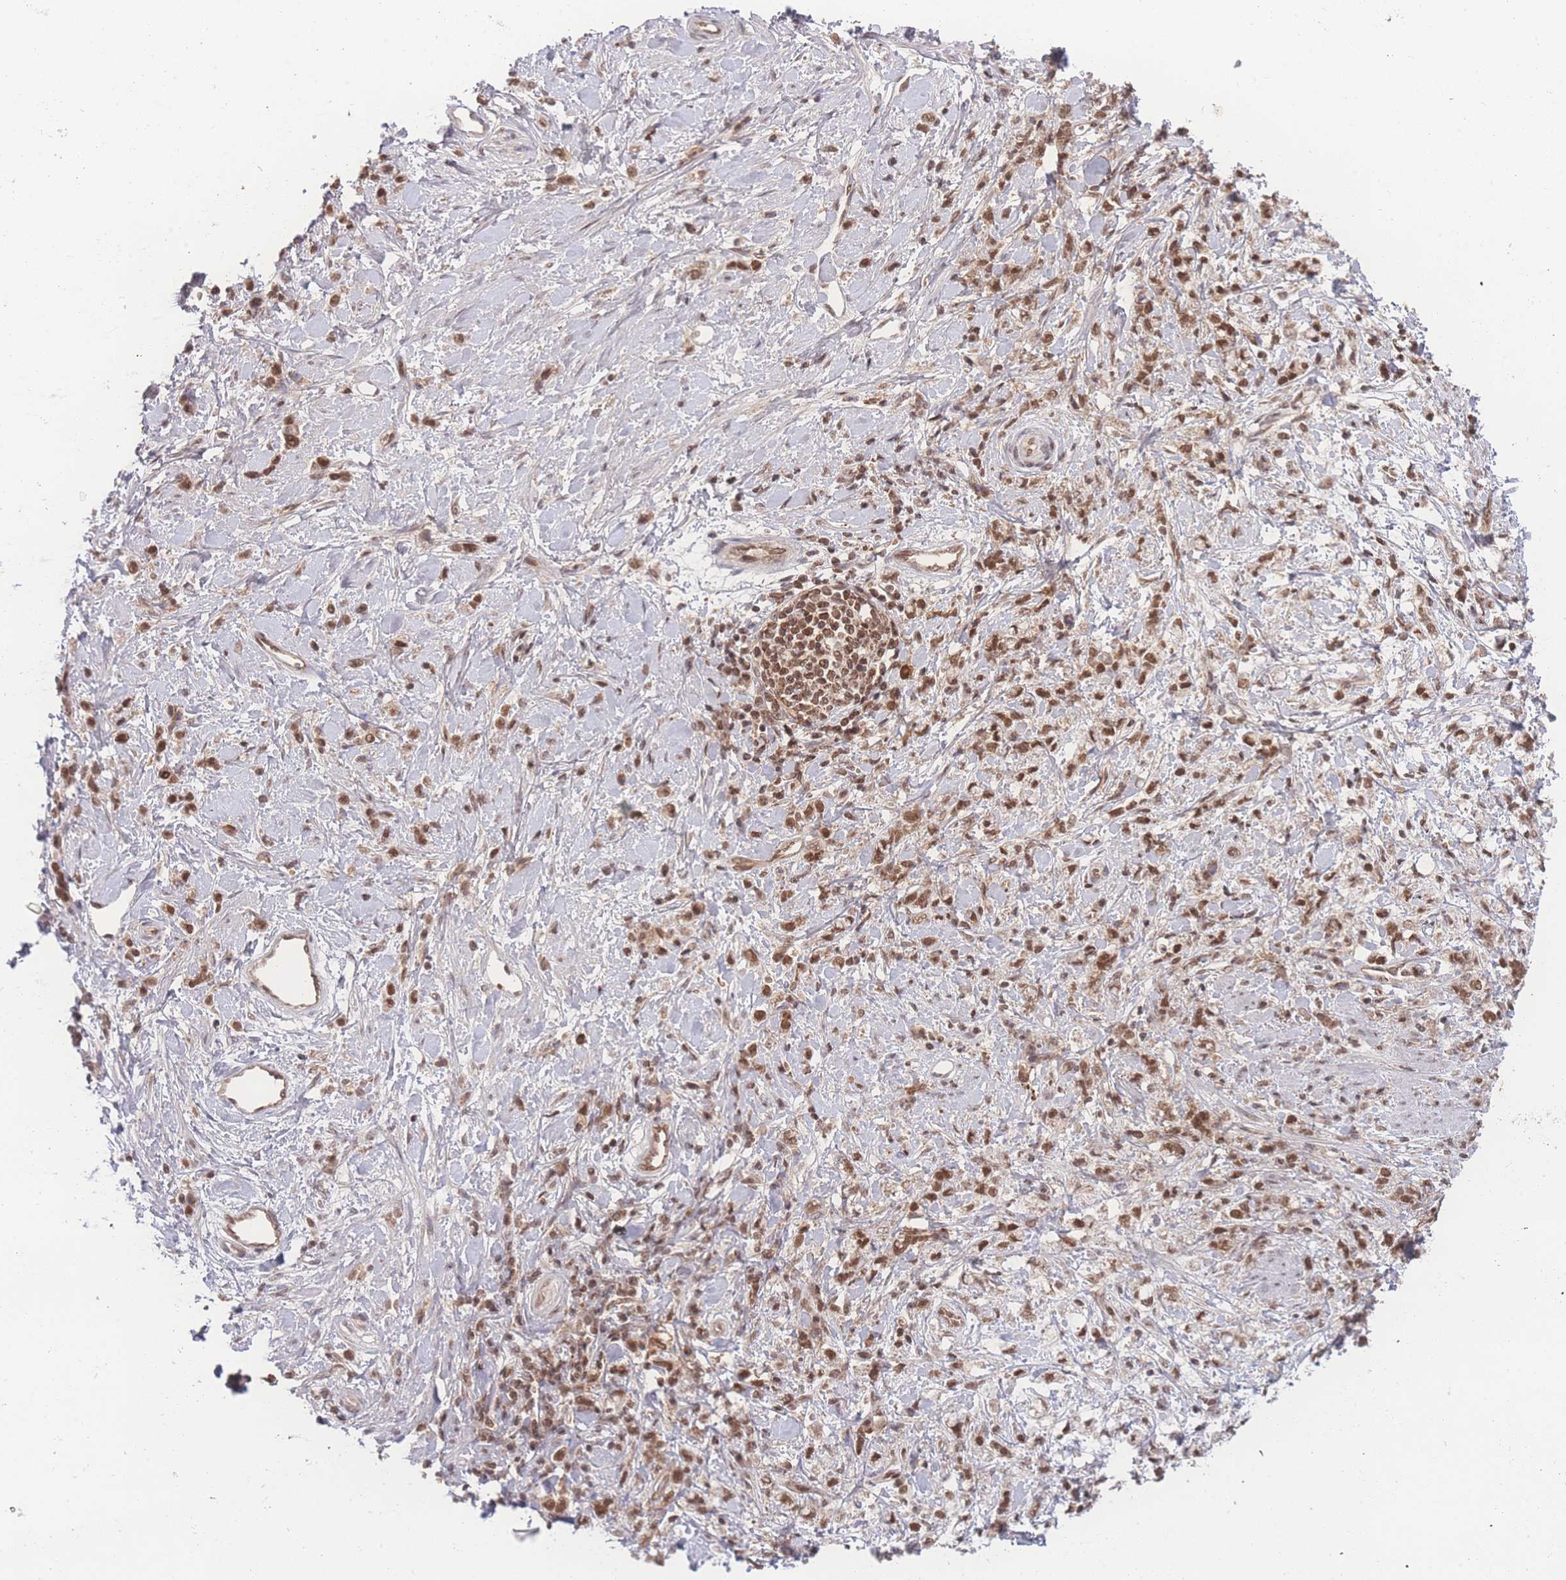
{"staining": {"intensity": "moderate", "quantity": ">75%", "location": "nuclear"}, "tissue": "stomach cancer", "cell_type": "Tumor cells", "image_type": "cancer", "snomed": [{"axis": "morphology", "description": "Adenocarcinoma, NOS"}, {"axis": "topography", "description": "Stomach"}], "caption": "Protein expression analysis of human stomach cancer reveals moderate nuclear staining in approximately >75% of tumor cells. The staining was performed using DAB (3,3'-diaminobenzidine), with brown indicating positive protein expression. Nuclei are stained blue with hematoxylin.", "gene": "RAVER1", "patient": {"sex": "female", "age": 60}}